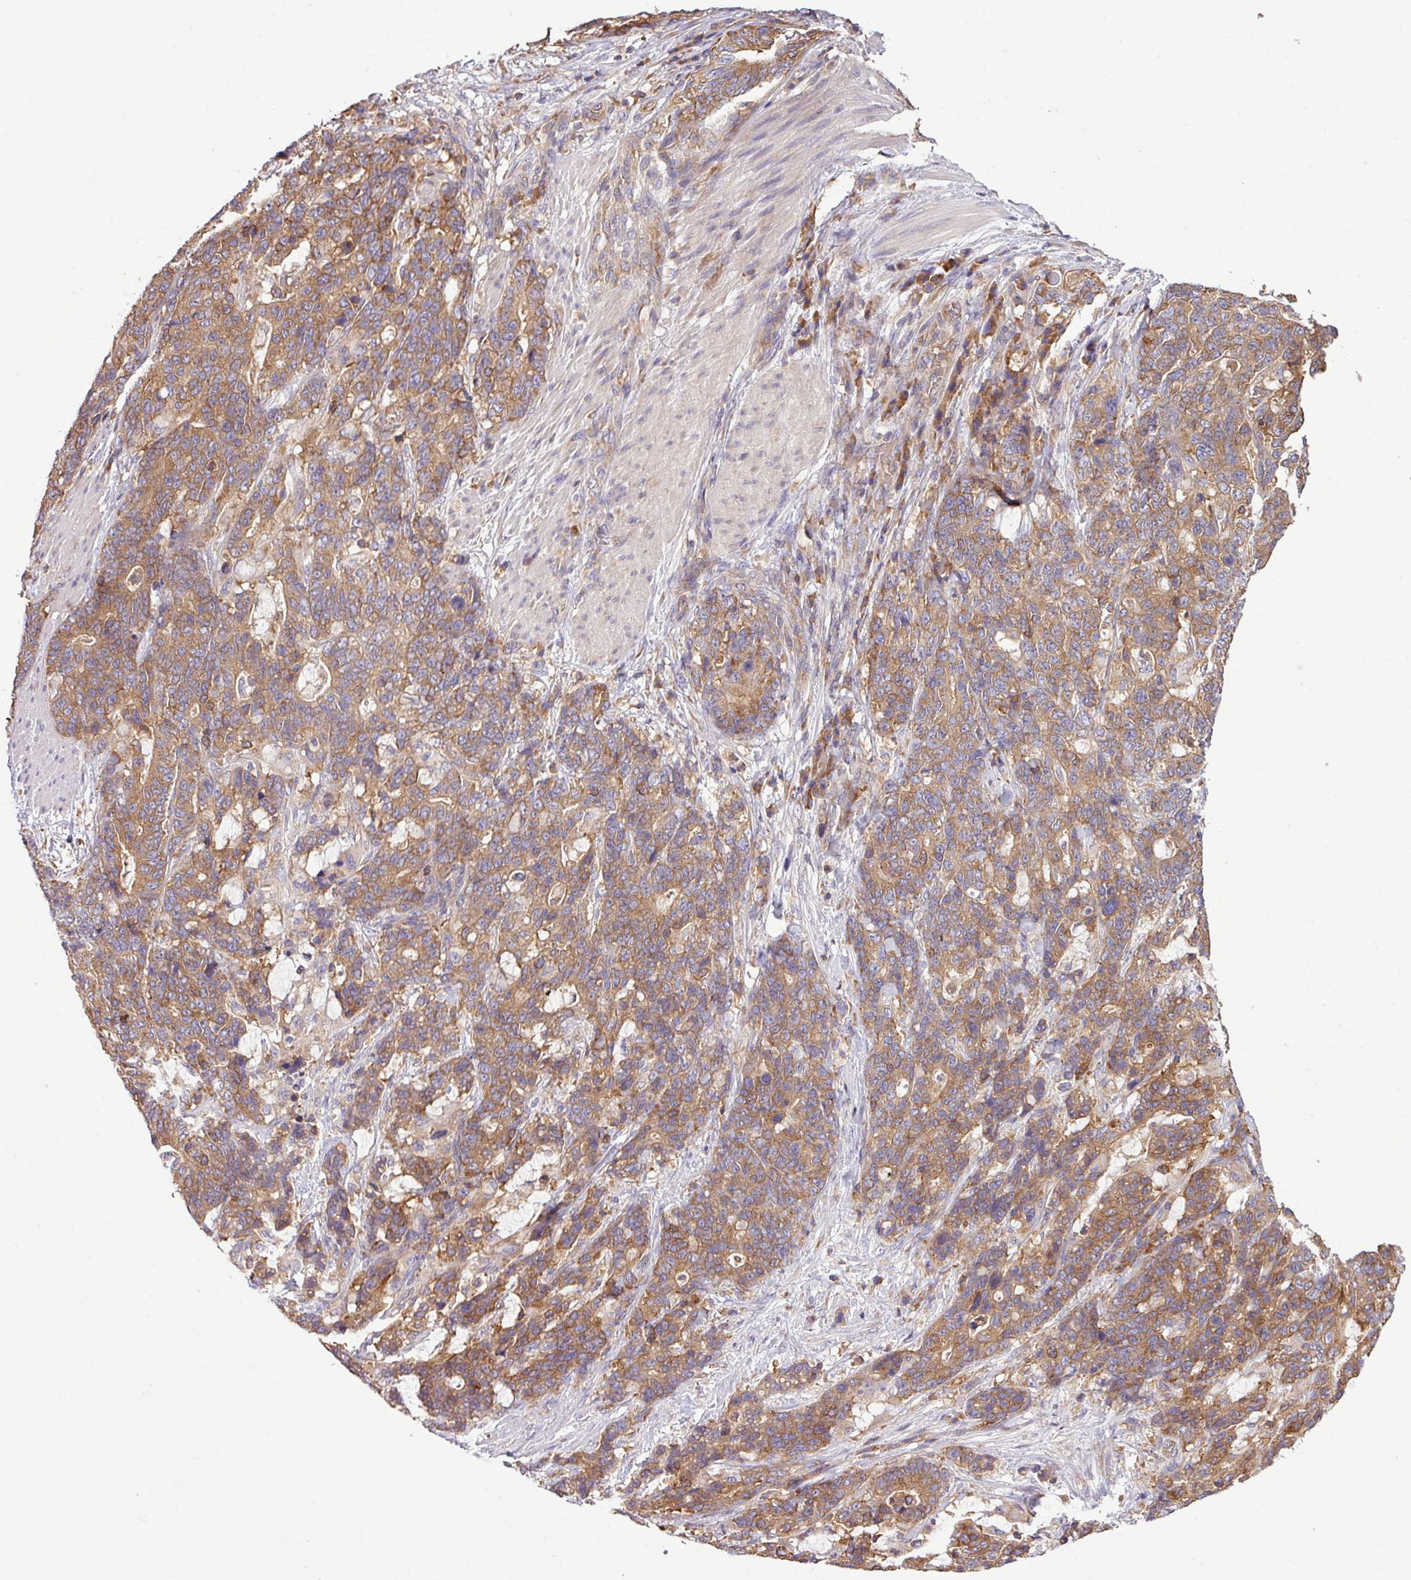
{"staining": {"intensity": "moderate", "quantity": ">75%", "location": "cytoplasmic/membranous"}, "tissue": "stomach cancer", "cell_type": "Tumor cells", "image_type": "cancer", "snomed": [{"axis": "morphology", "description": "Normal tissue, NOS"}, {"axis": "morphology", "description": "Adenocarcinoma, NOS"}, {"axis": "topography", "description": "Stomach"}], "caption": "The immunohistochemical stain shows moderate cytoplasmic/membranous positivity in tumor cells of stomach cancer tissue.", "gene": "LRRC74B", "patient": {"sex": "female", "age": 64}}